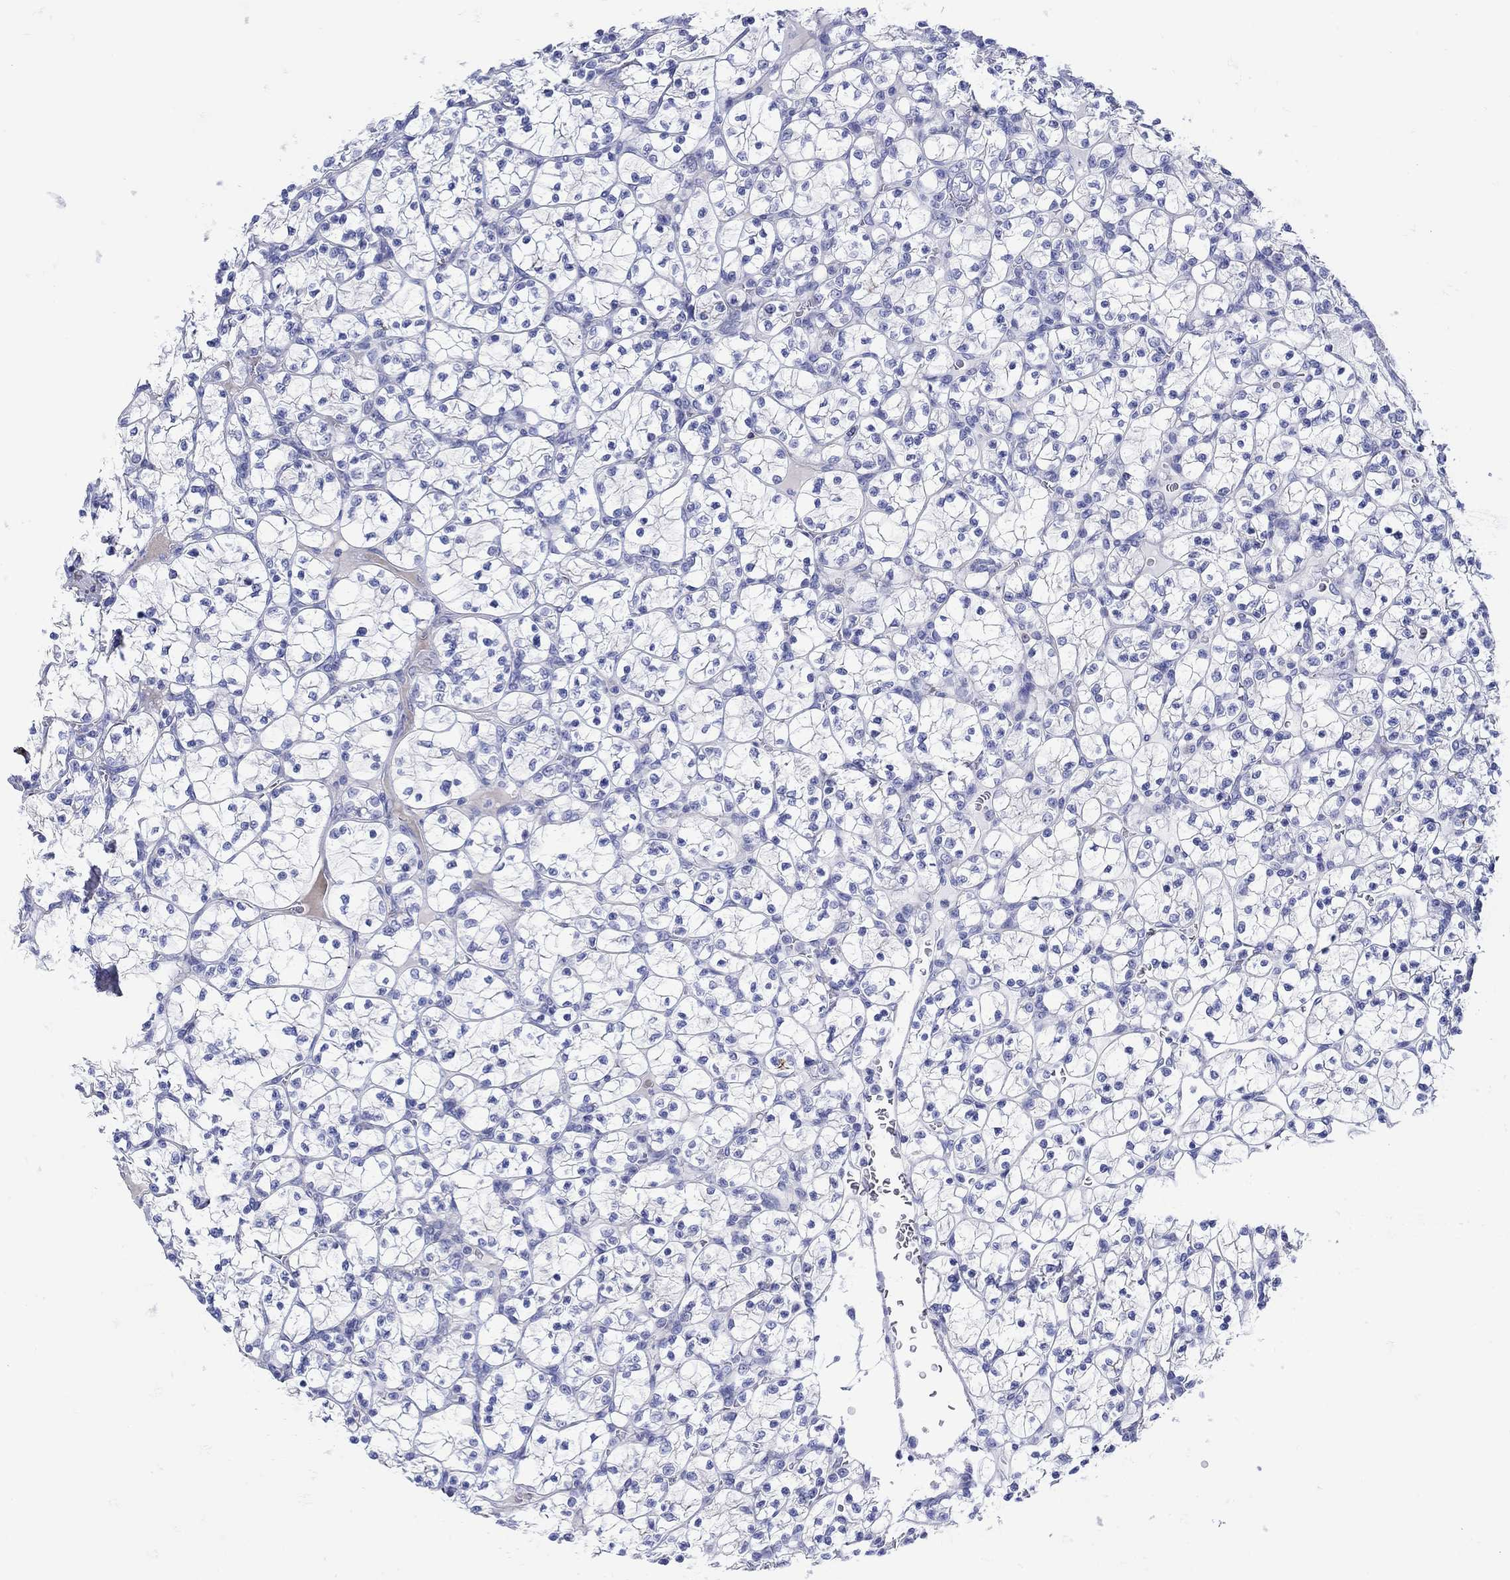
{"staining": {"intensity": "negative", "quantity": "none", "location": "none"}, "tissue": "renal cancer", "cell_type": "Tumor cells", "image_type": "cancer", "snomed": [{"axis": "morphology", "description": "Adenocarcinoma, NOS"}, {"axis": "topography", "description": "Kidney"}], "caption": "Immunohistochemistry histopathology image of human renal cancer (adenocarcinoma) stained for a protein (brown), which displays no positivity in tumor cells. The staining was performed using DAB (3,3'-diaminobenzidine) to visualize the protein expression in brown, while the nuclei were stained in blue with hematoxylin (Magnification: 20x).", "gene": "ANKMY1", "patient": {"sex": "female", "age": 89}}